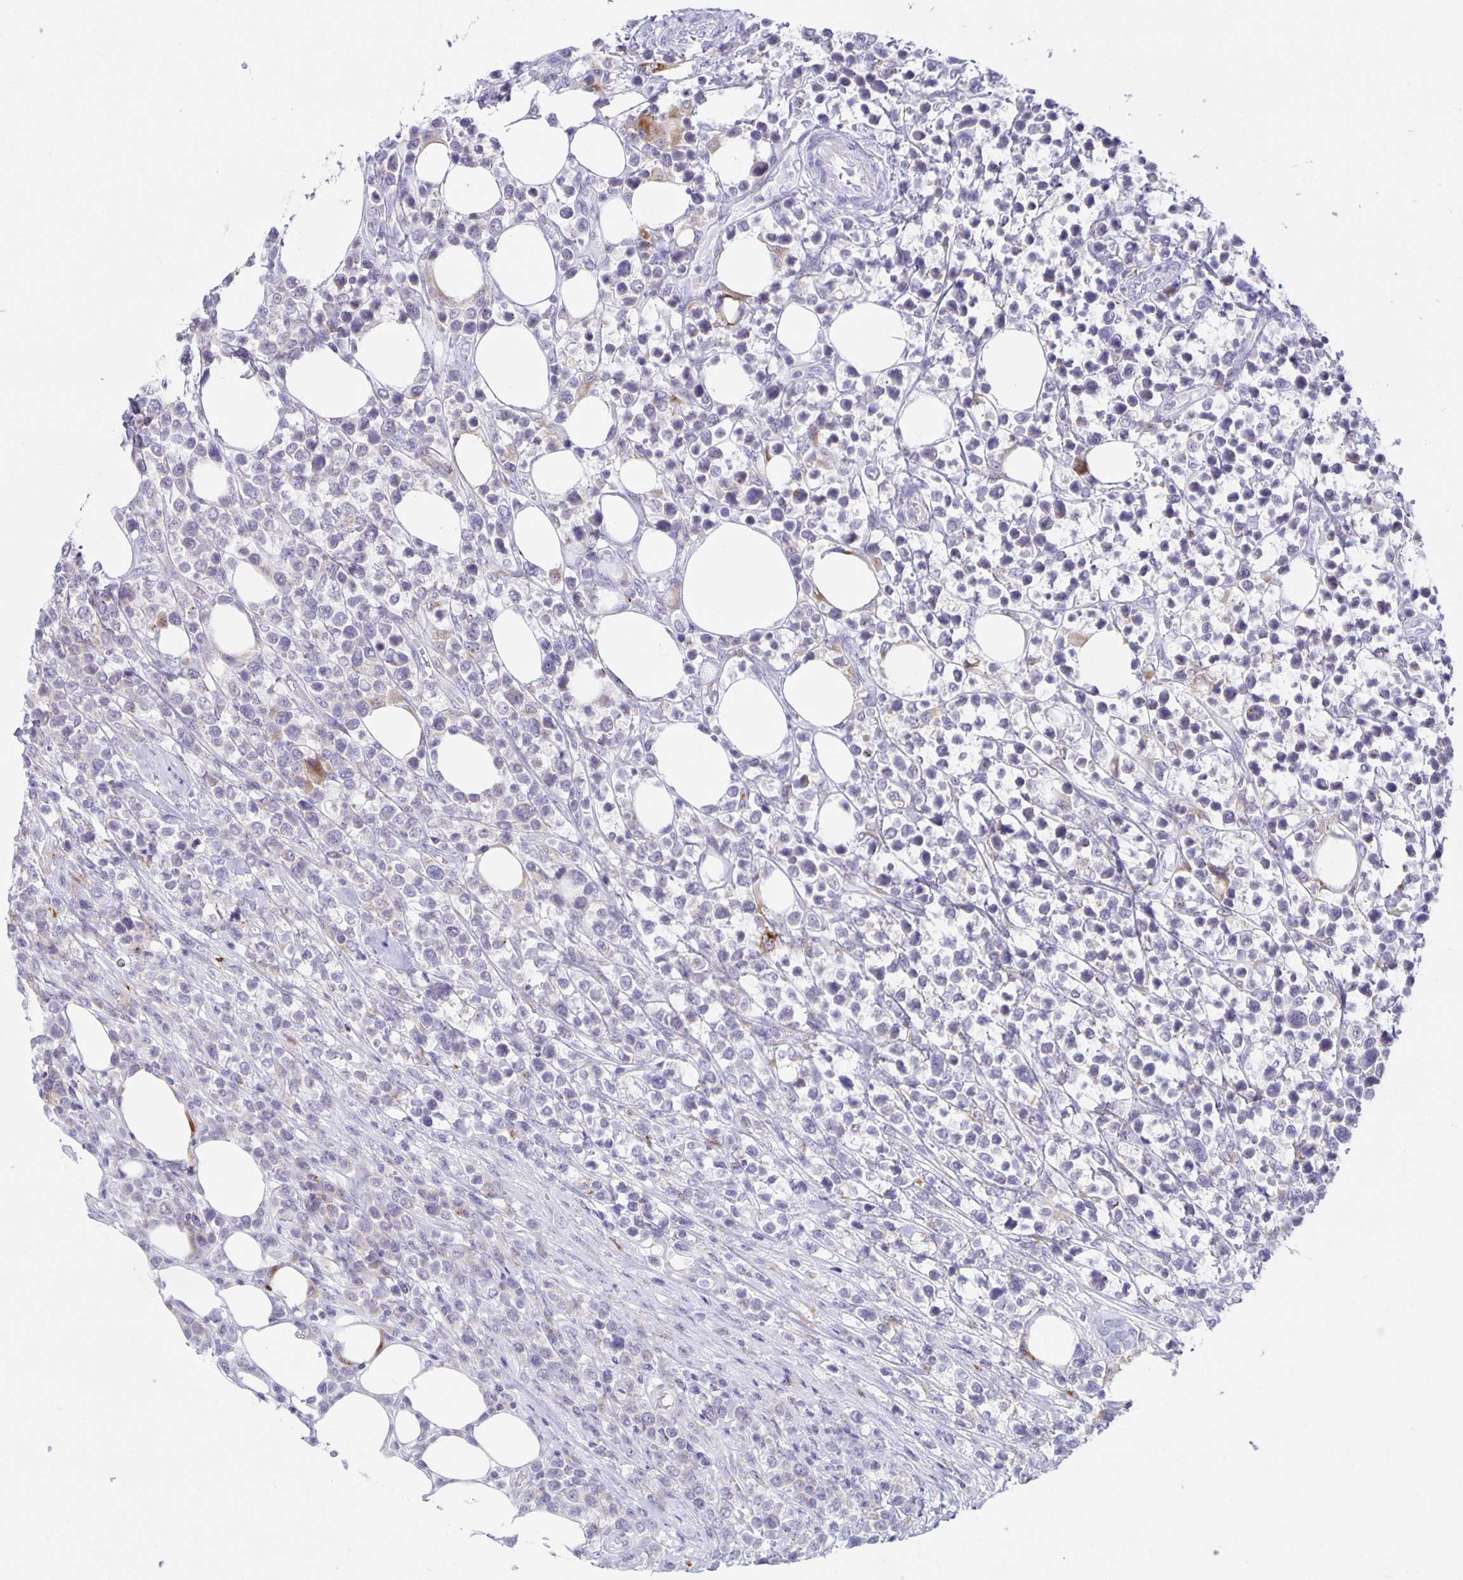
{"staining": {"intensity": "negative", "quantity": "none", "location": "none"}, "tissue": "lymphoma", "cell_type": "Tumor cells", "image_type": "cancer", "snomed": [{"axis": "morphology", "description": "Malignant lymphoma, non-Hodgkin's type, High grade"}, {"axis": "topography", "description": "Soft tissue"}], "caption": "A high-resolution histopathology image shows immunohistochemistry staining of lymphoma, which reveals no significant staining in tumor cells. (Stains: DAB immunohistochemistry with hematoxylin counter stain, Microscopy: brightfield microscopy at high magnification).", "gene": "LIPA", "patient": {"sex": "female", "age": 56}}